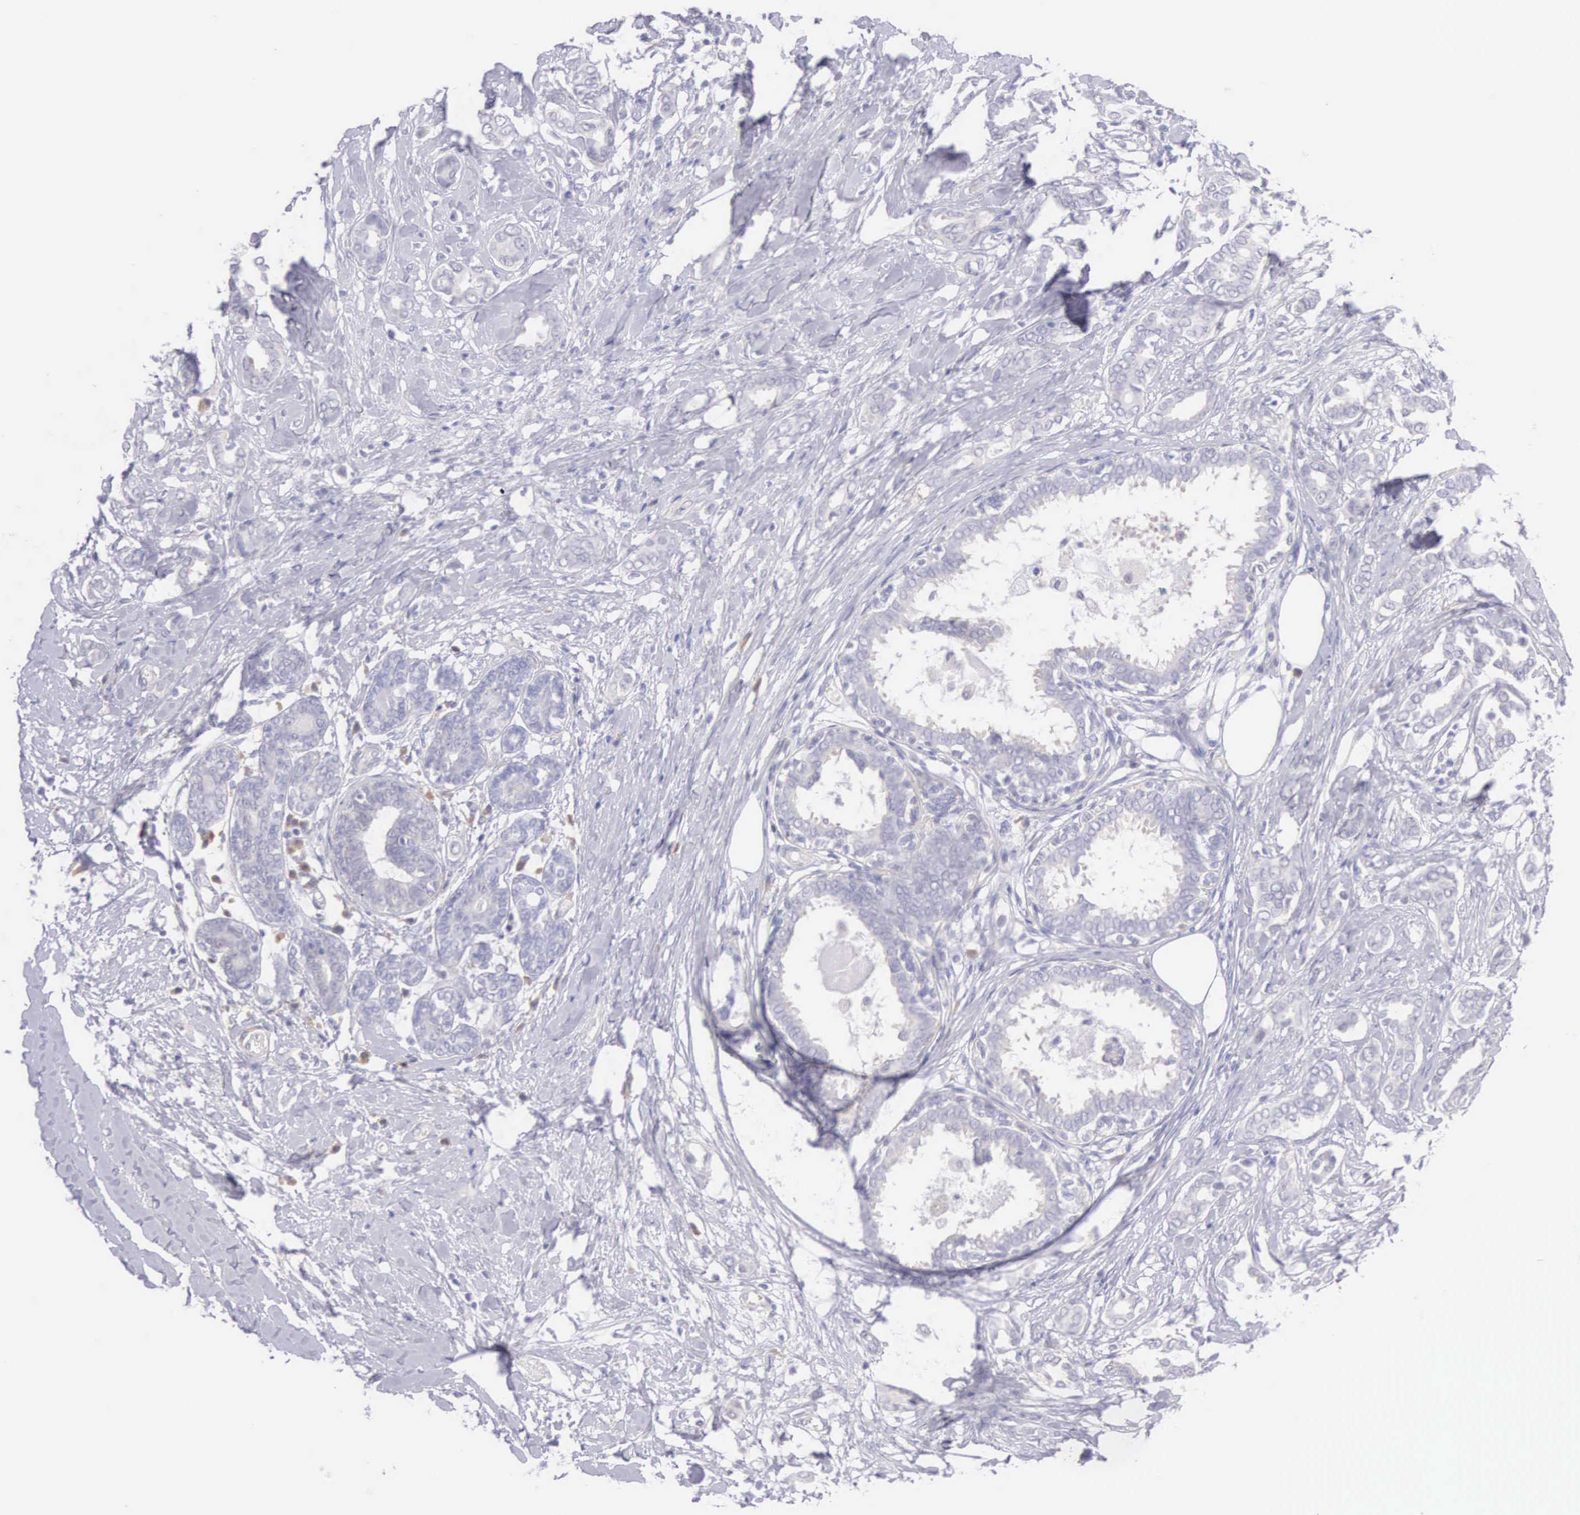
{"staining": {"intensity": "negative", "quantity": "none", "location": "none"}, "tissue": "breast cancer", "cell_type": "Tumor cells", "image_type": "cancer", "snomed": [{"axis": "morphology", "description": "Duct carcinoma"}, {"axis": "topography", "description": "Breast"}], "caption": "Immunohistochemical staining of invasive ductal carcinoma (breast) reveals no significant staining in tumor cells. The staining was performed using DAB to visualize the protein expression in brown, while the nuclei were stained in blue with hematoxylin (Magnification: 20x).", "gene": "ARFGAP3", "patient": {"sex": "female", "age": 50}}